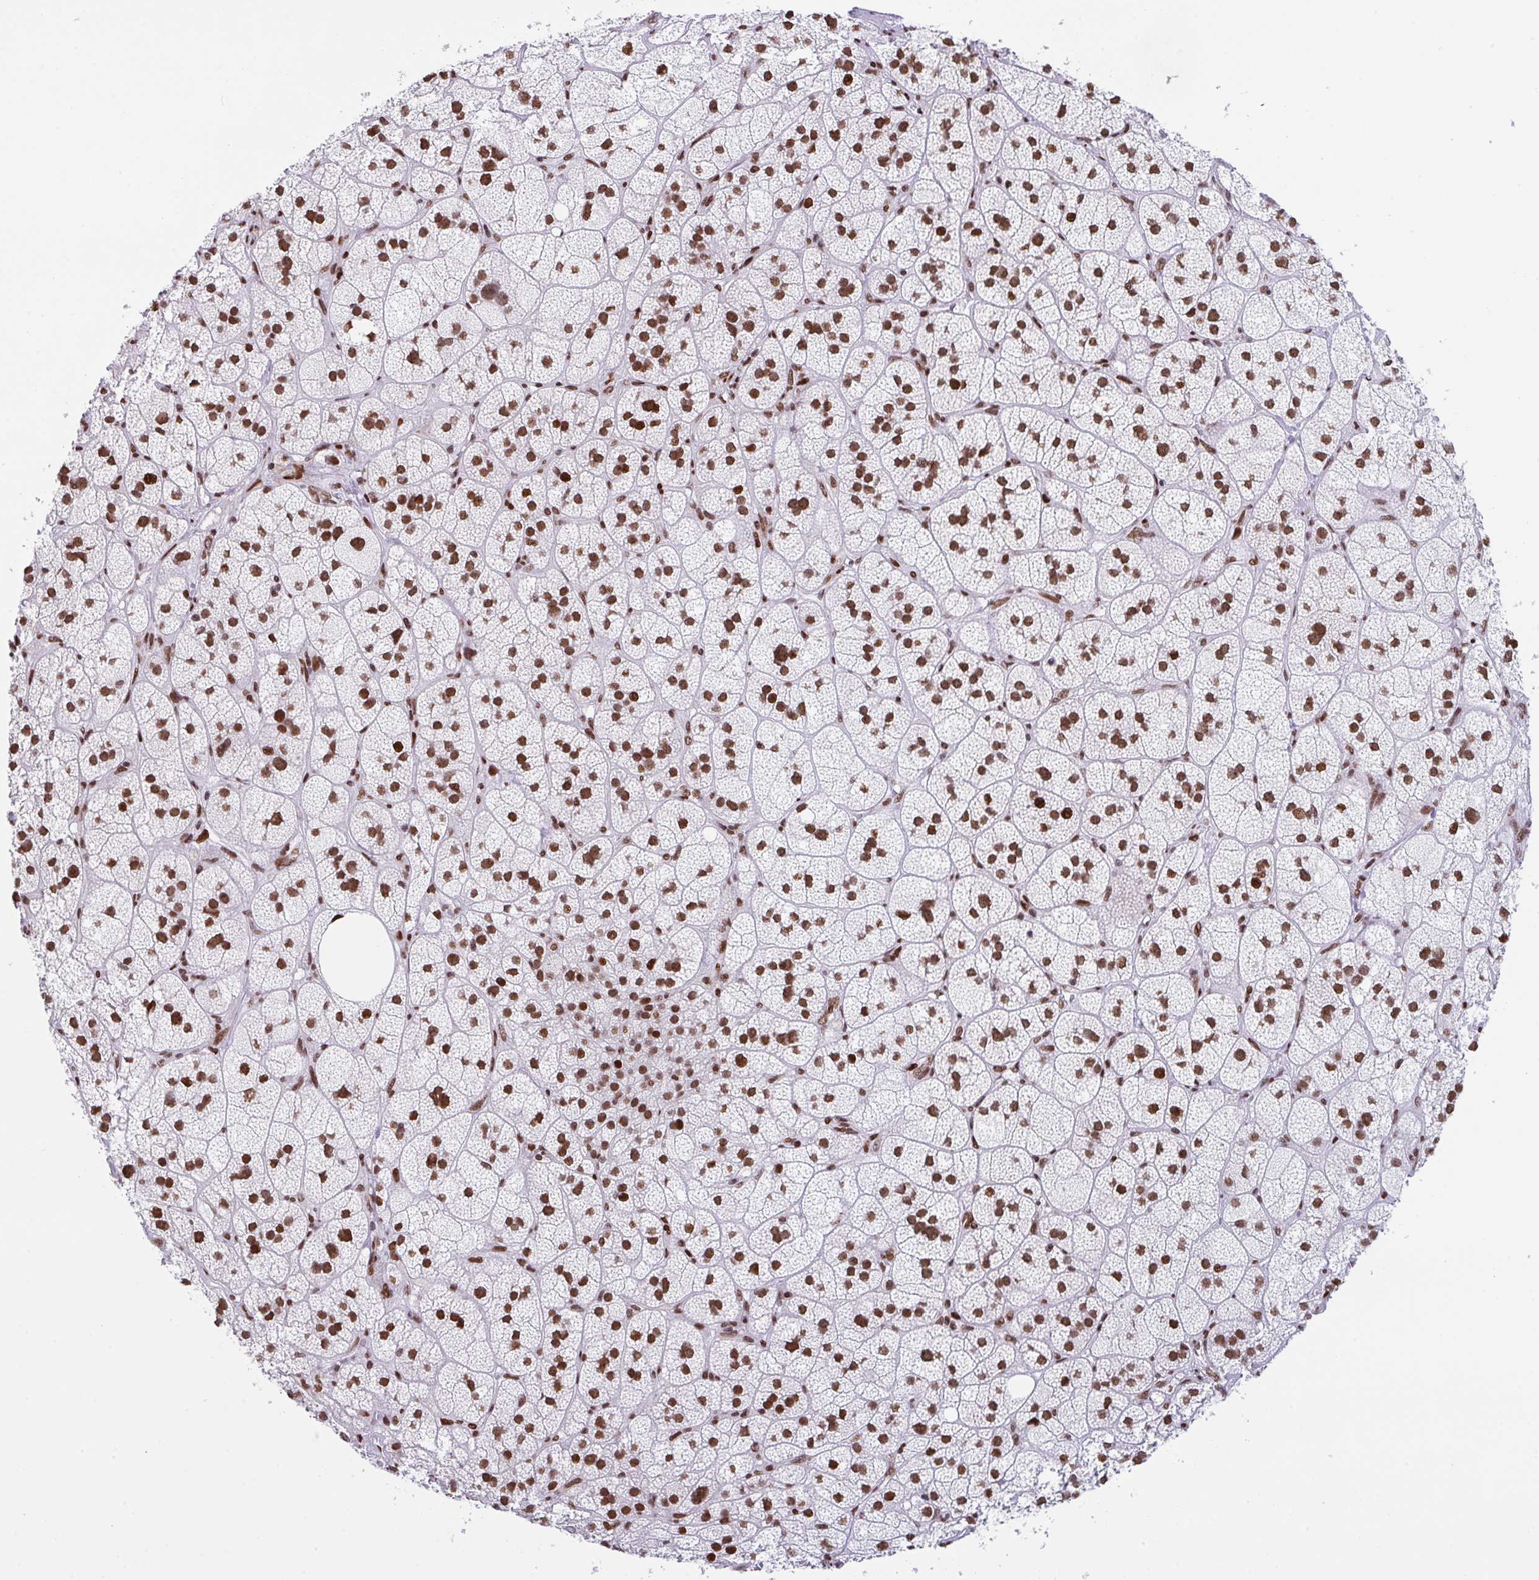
{"staining": {"intensity": "strong", "quantity": ">75%", "location": "nuclear"}, "tissue": "adrenal gland", "cell_type": "Glandular cells", "image_type": "normal", "snomed": [{"axis": "morphology", "description": "Normal tissue, NOS"}, {"axis": "topography", "description": "Adrenal gland"}], "caption": "A brown stain highlights strong nuclear staining of a protein in glandular cells of normal adrenal gland. The protein is shown in brown color, while the nuclei are stained blue.", "gene": "CLP1", "patient": {"sex": "female", "age": 60}}